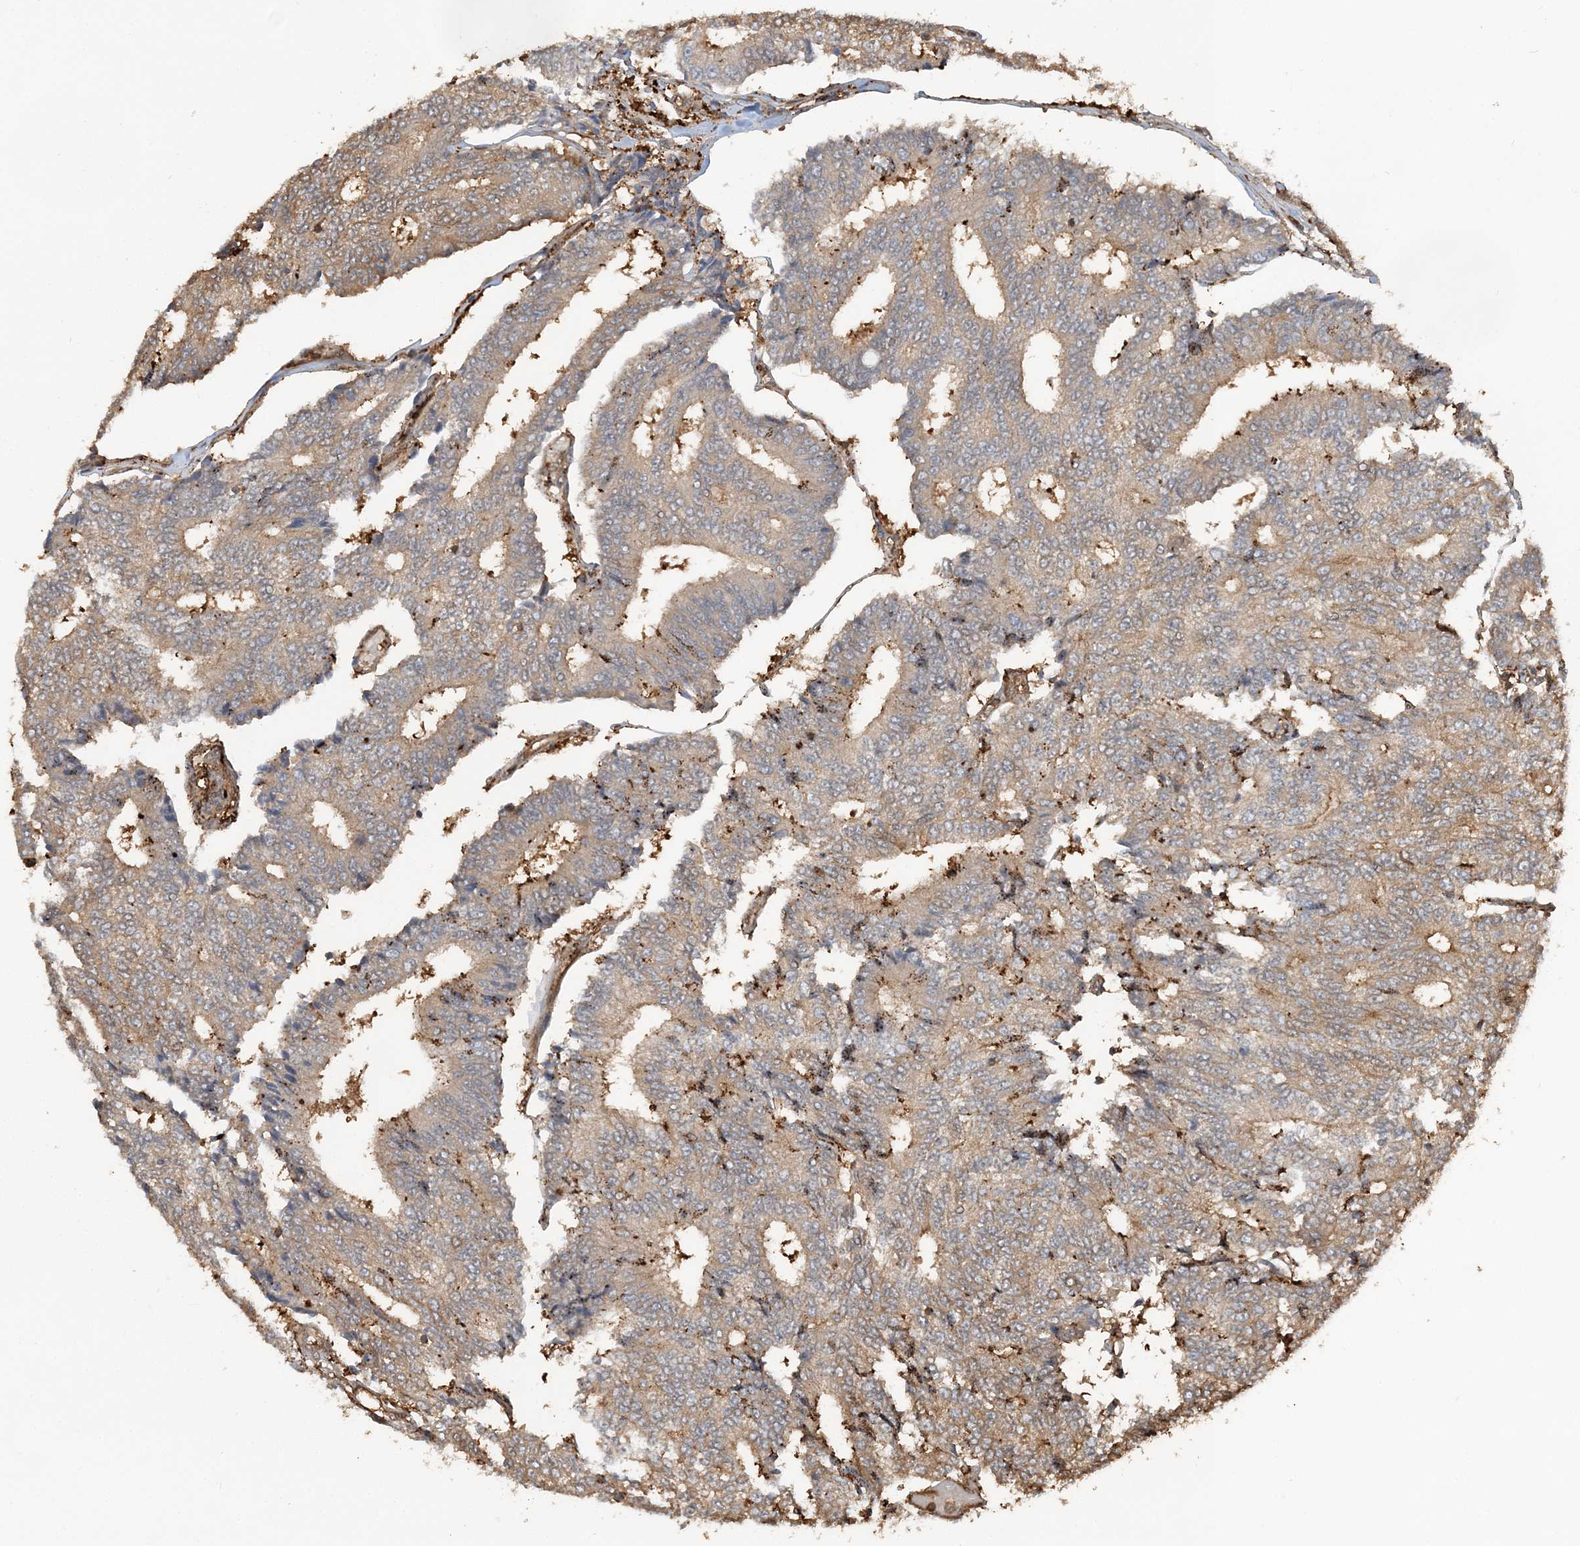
{"staining": {"intensity": "moderate", "quantity": ">75%", "location": "cytoplasmic/membranous"}, "tissue": "prostate cancer", "cell_type": "Tumor cells", "image_type": "cancer", "snomed": [{"axis": "morphology", "description": "Normal tissue, NOS"}, {"axis": "morphology", "description": "Adenocarcinoma, High grade"}, {"axis": "topography", "description": "Prostate"}, {"axis": "topography", "description": "Seminal veicle"}], "caption": "Prostate adenocarcinoma (high-grade) stained for a protein (brown) exhibits moderate cytoplasmic/membranous positive staining in approximately >75% of tumor cells.", "gene": "DSTN", "patient": {"sex": "male", "age": 55}}